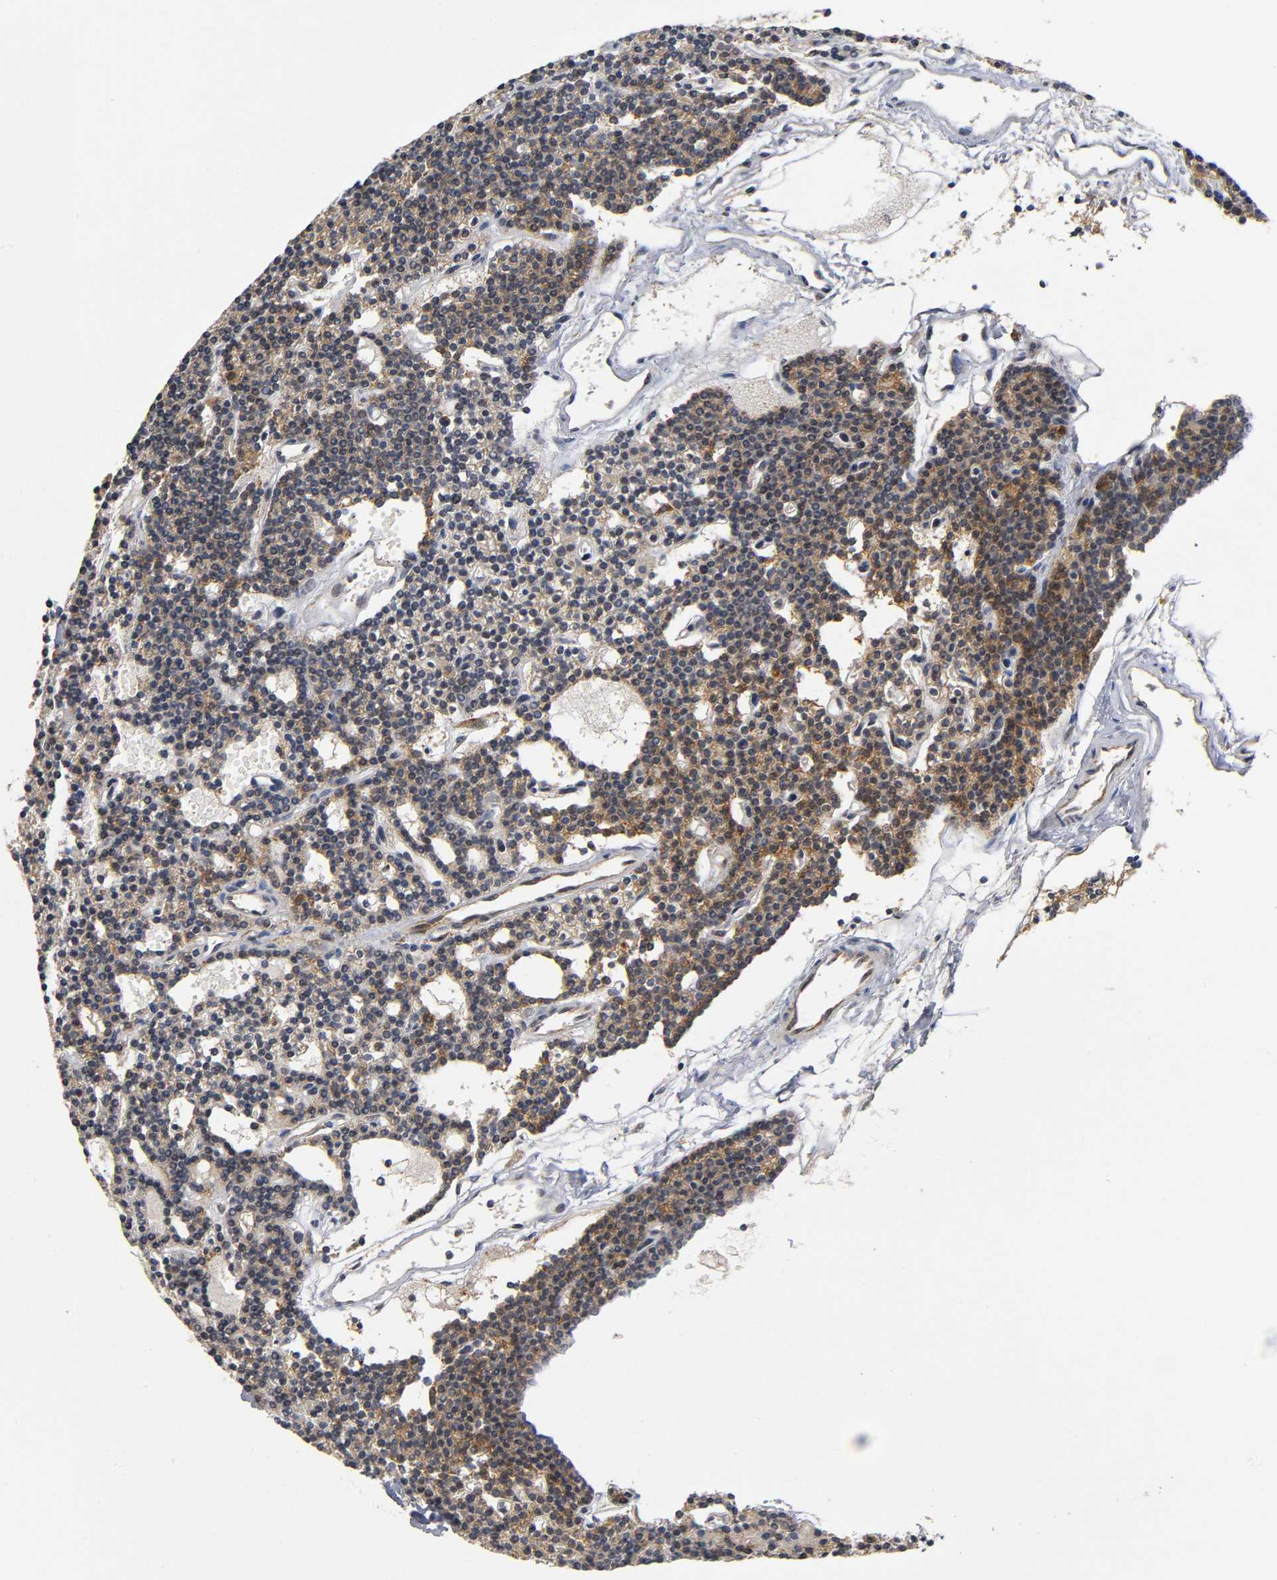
{"staining": {"intensity": "moderate", "quantity": ">75%", "location": "cytoplasmic/membranous,nuclear"}, "tissue": "parathyroid gland", "cell_type": "Glandular cells", "image_type": "normal", "snomed": [{"axis": "morphology", "description": "Normal tissue, NOS"}, {"axis": "topography", "description": "Parathyroid gland"}], "caption": "Parathyroid gland stained for a protein (brown) shows moderate cytoplasmic/membranous,nuclear positive expression in approximately >75% of glandular cells.", "gene": "SOS2", "patient": {"sex": "female", "age": 45}}